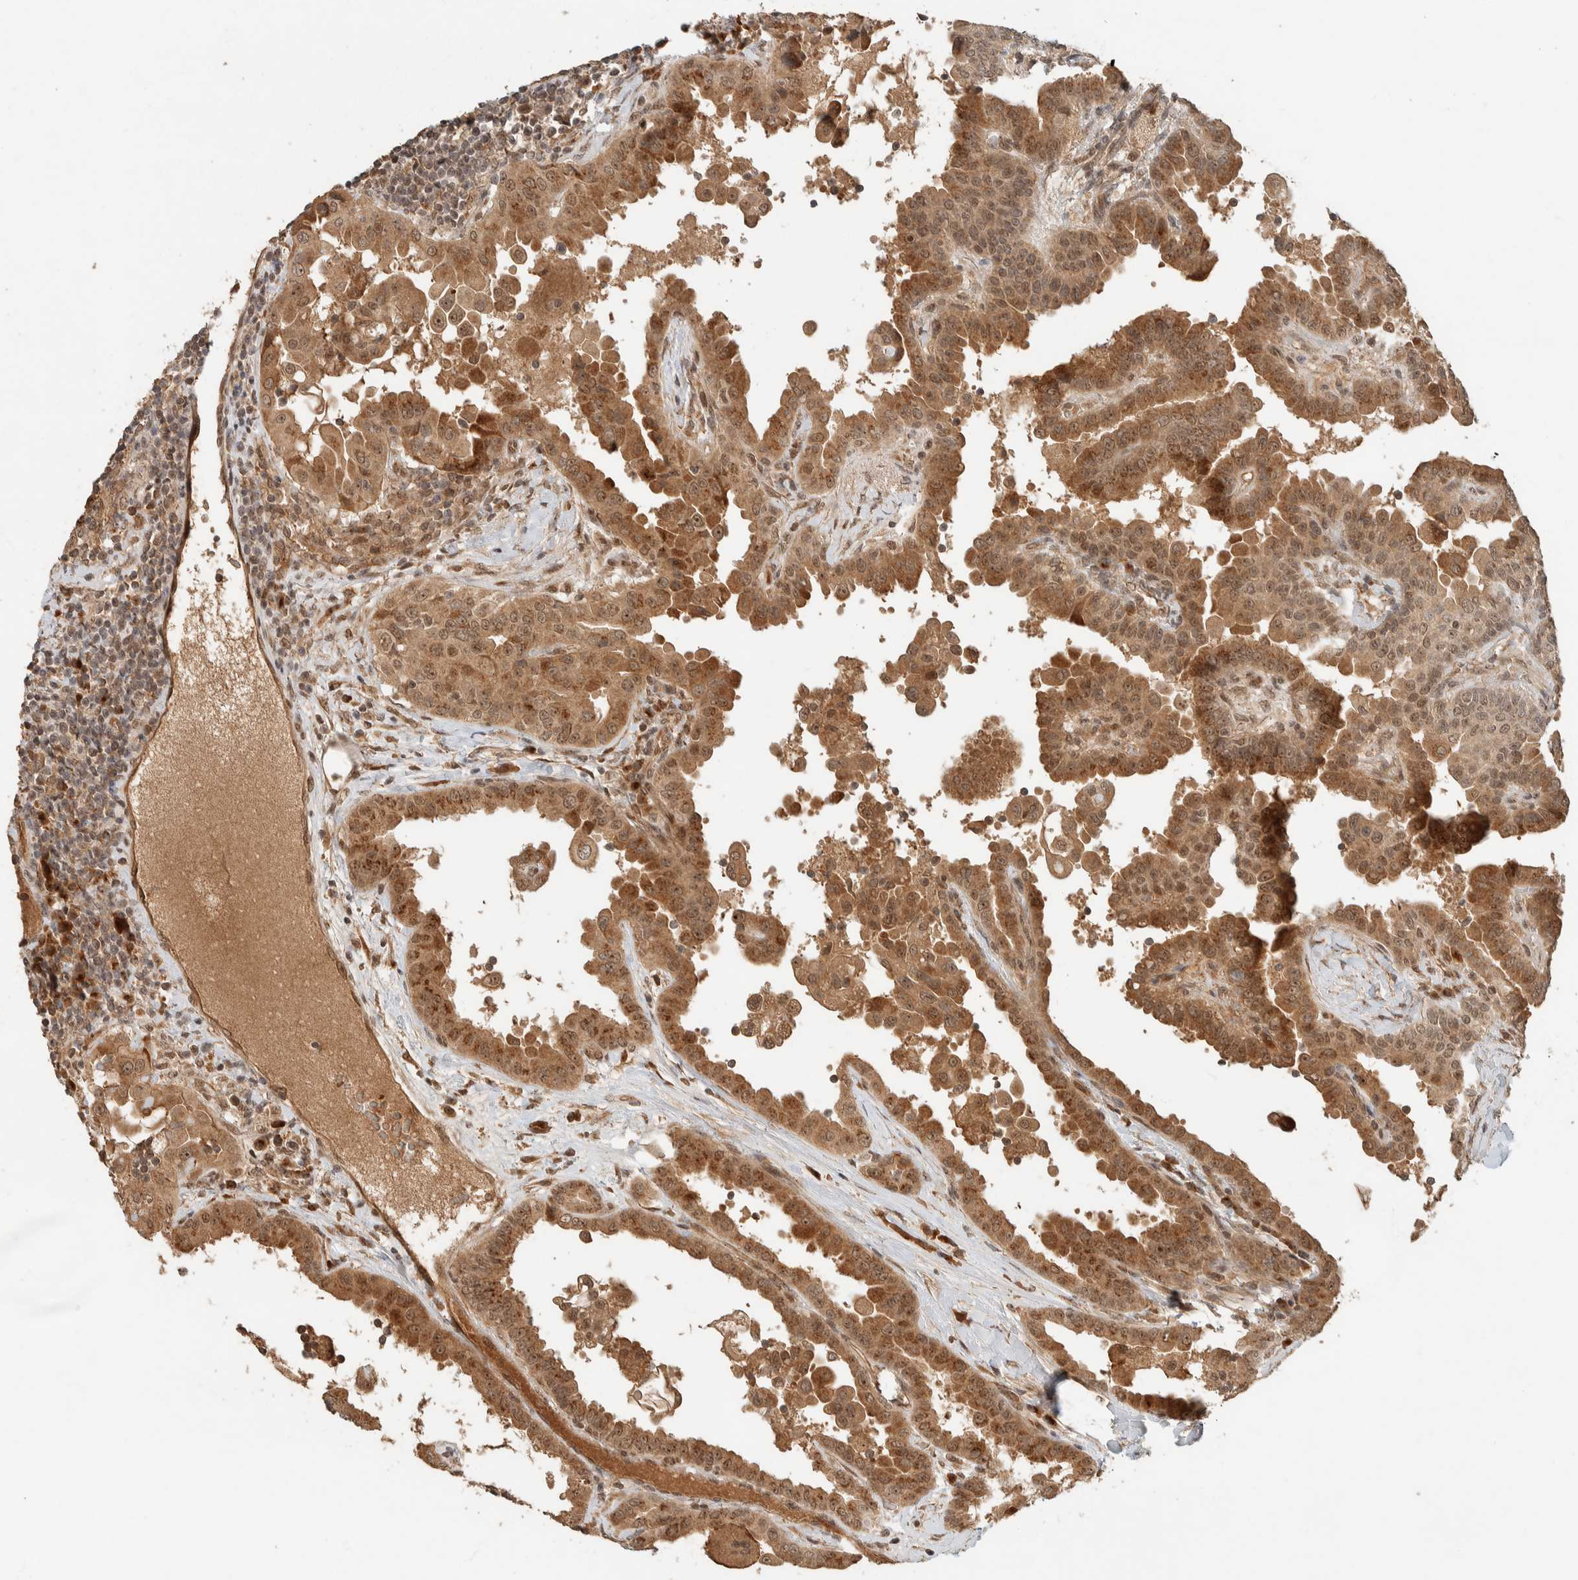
{"staining": {"intensity": "strong", "quantity": ">75%", "location": "cytoplasmic/membranous"}, "tissue": "thyroid cancer", "cell_type": "Tumor cells", "image_type": "cancer", "snomed": [{"axis": "morphology", "description": "Papillary adenocarcinoma, NOS"}, {"axis": "topography", "description": "Thyroid gland"}], "caption": "The micrograph shows a brown stain indicating the presence of a protein in the cytoplasmic/membranous of tumor cells in thyroid papillary adenocarcinoma.", "gene": "ZBTB2", "patient": {"sex": "male", "age": 33}}